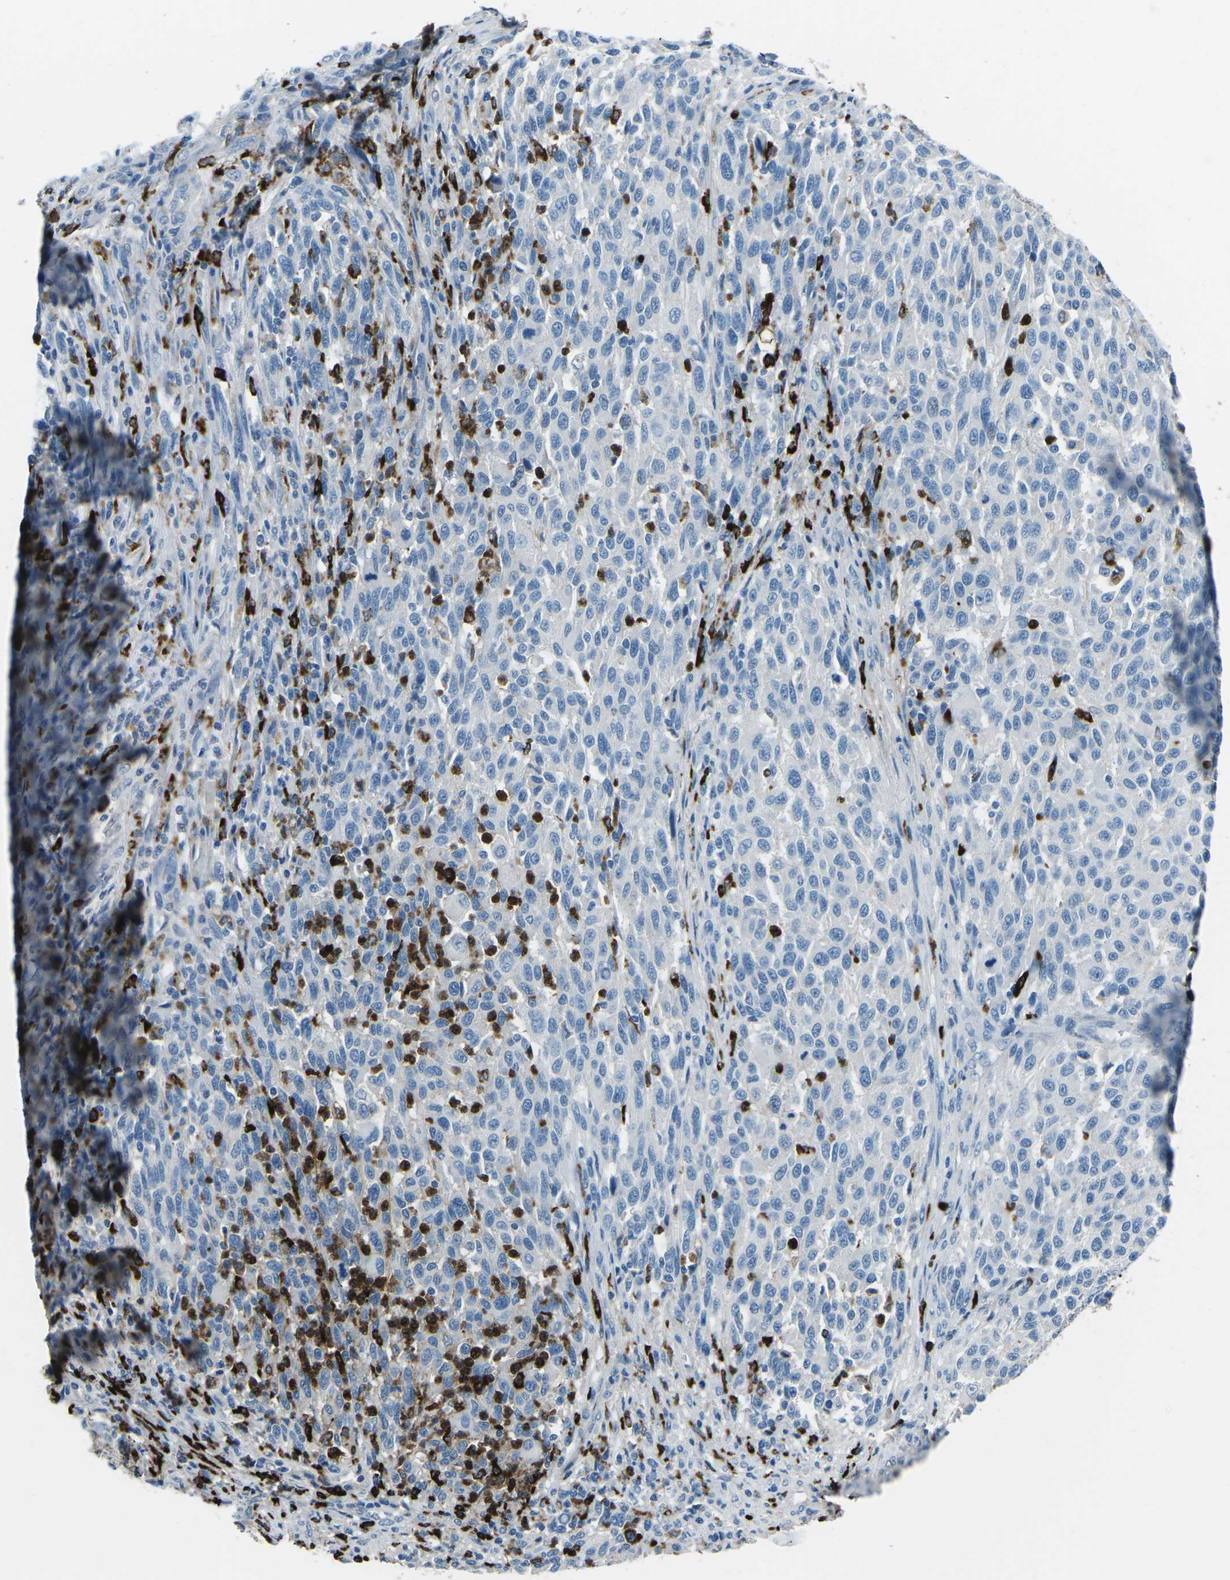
{"staining": {"intensity": "negative", "quantity": "none", "location": "none"}, "tissue": "melanoma", "cell_type": "Tumor cells", "image_type": "cancer", "snomed": [{"axis": "morphology", "description": "Malignant melanoma, Metastatic site"}, {"axis": "topography", "description": "Lymph node"}], "caption": "The immunohistochemistry (IHC) photomicrograph has no significant positivity in tumor cells of malignant melanoma (metastatic site) tissue.", "gene": "FCN1", "patient": {"sex": "male", "age": 61}}